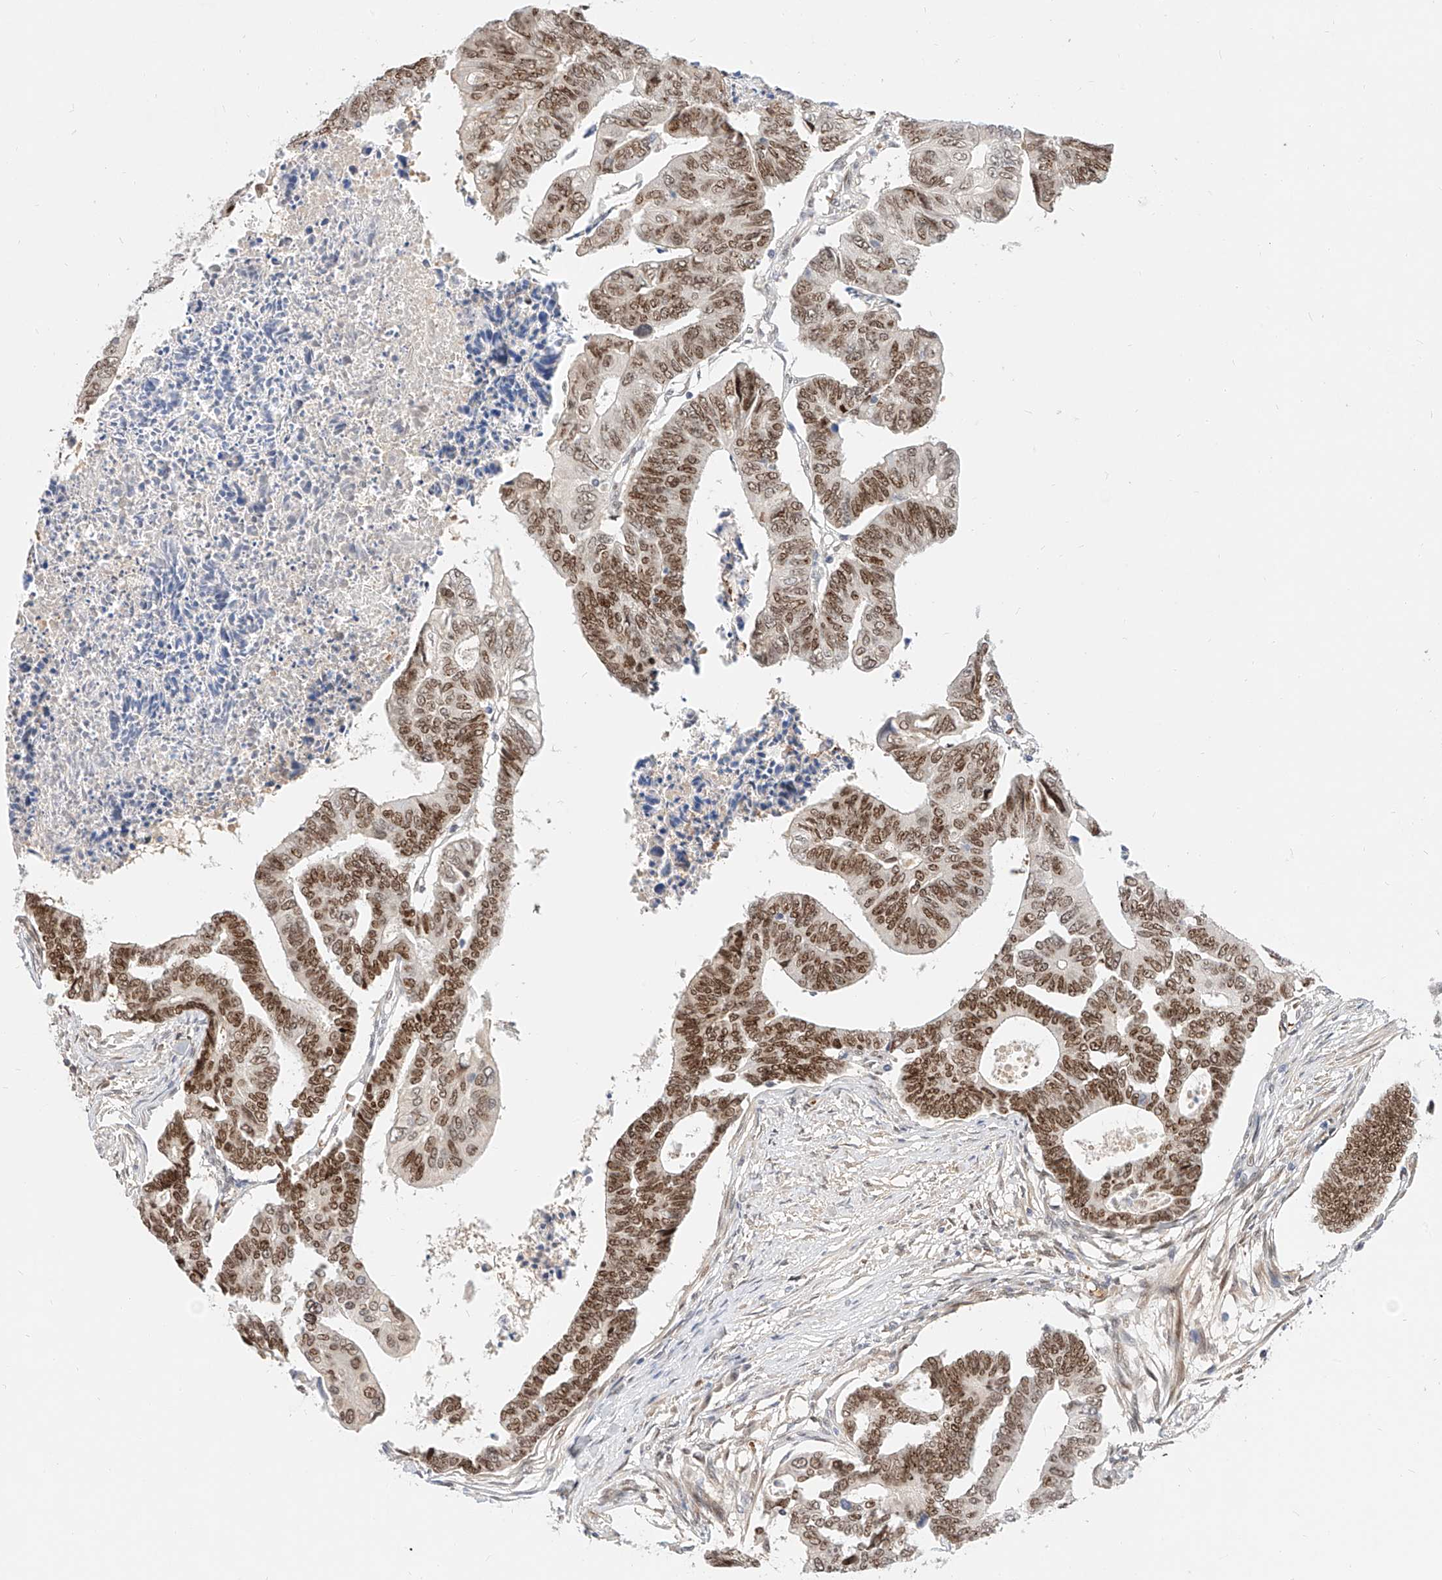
{"staining": {"intensity": "moderate", "quantity": ">75%", "location": "nuclear"}, "tissue": "colorectal cancer", "cell_type": "Tumor cells", "image_type": "cancer", "snomed": [{"axis": "morphology", "description": "Adenocarcinoma, NOS"}, {"axis": "topography", "description": "Rectum"}], "caption": "The photomicrograph reveals immunohistochemical staining of colorectal cancer (adenocarcinoma). There is moderate nuclear expression is identified in approximately >75% of tumor cells.", "gene": "CBX8", "patient": {"sex": "female", "age": 65}}